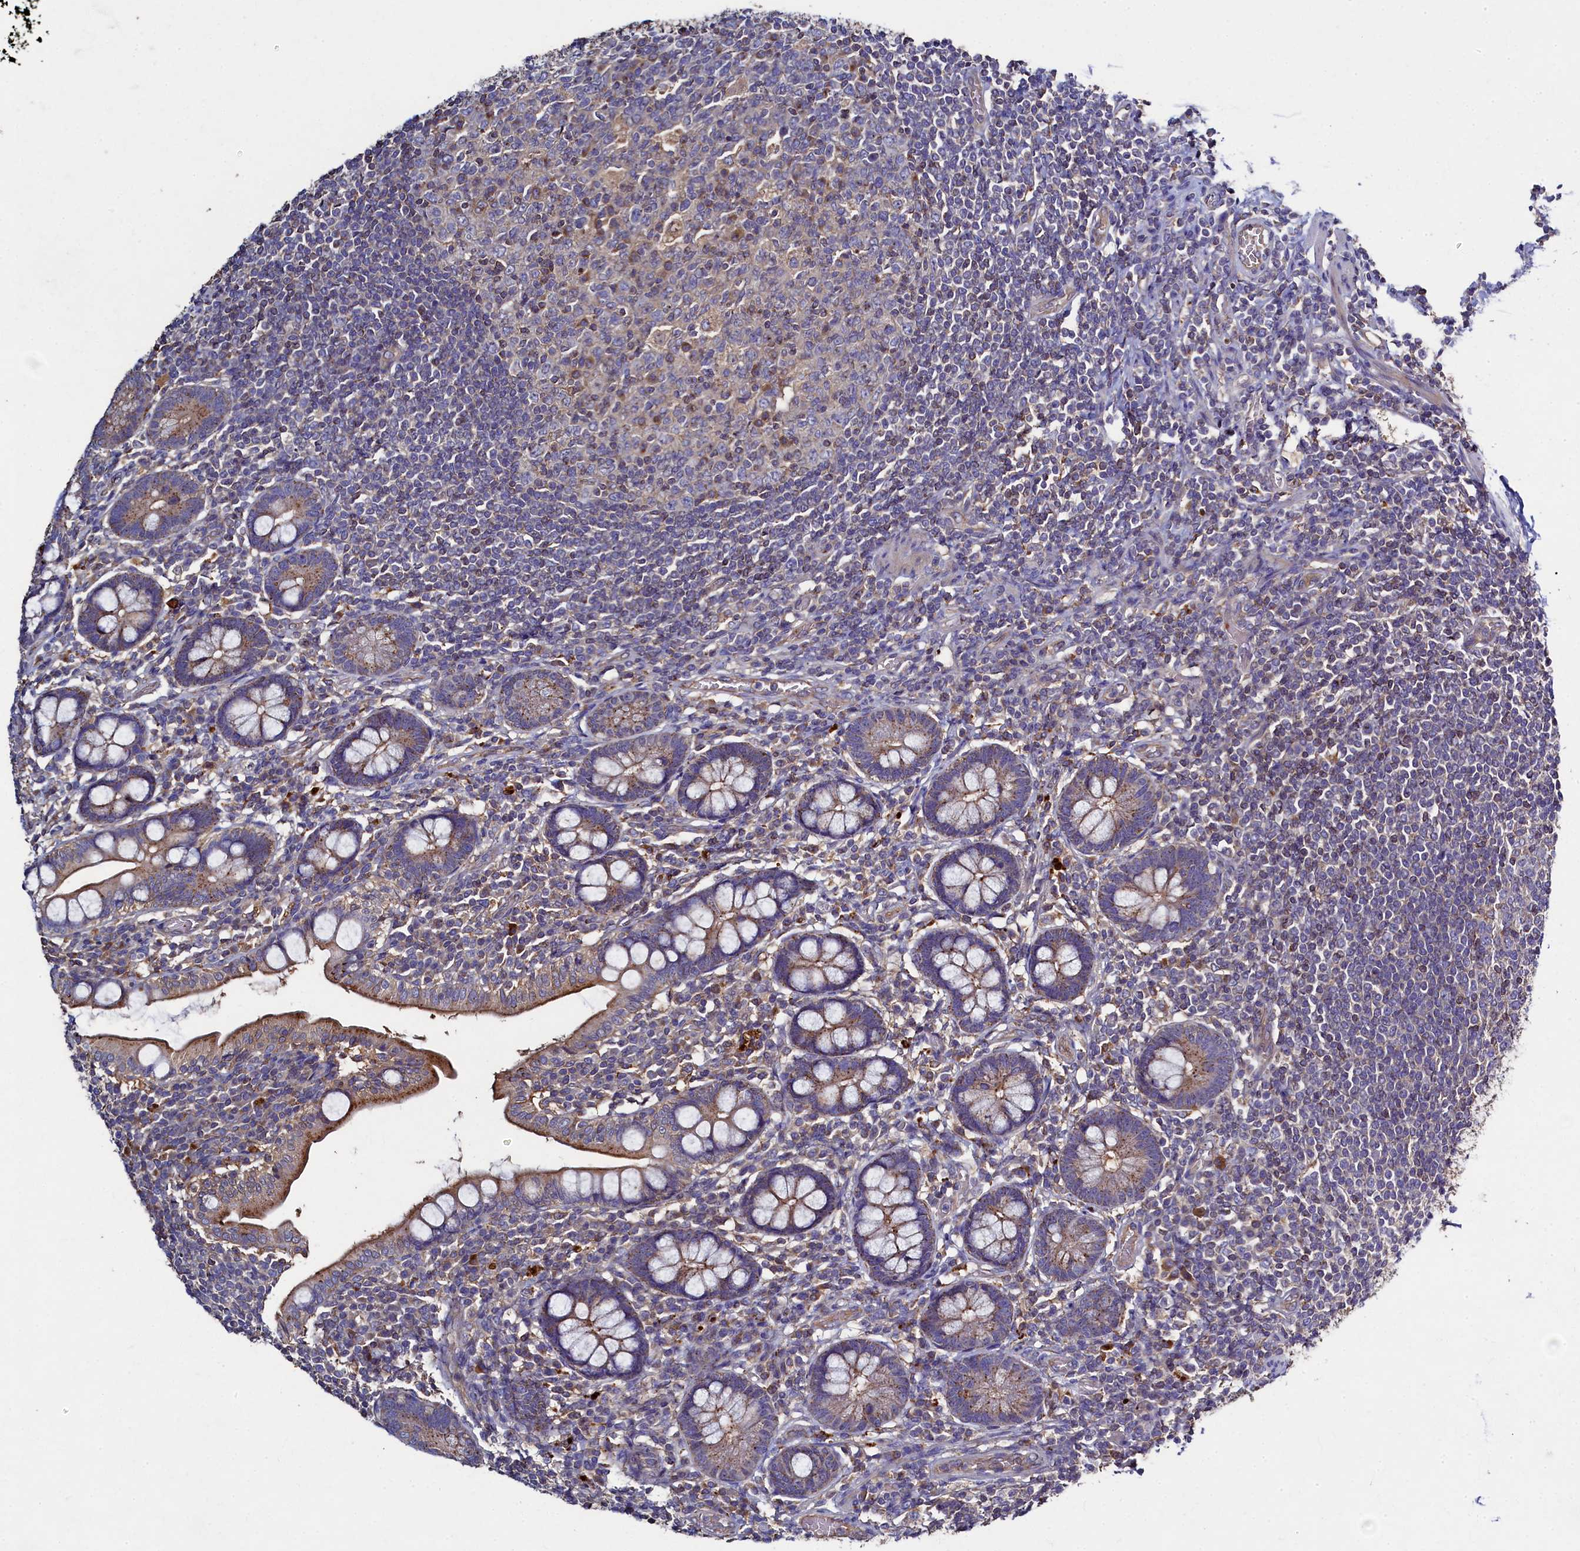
{"staining": {"intensity": "strong", "quantity": "25%-75%", "location": "cytoplasmic/membranous"}, "tissue": "small intestine", "cell_type": "Glandular cells", "image_type": "normal", "snomed": [{"axis": "morphology", "description": "Normal tissue, NOS"}, {"axis": "topography", "description": "Small intestine"}], "caption": "Immunohistochemical staining of unremarkable human small intestine reveals 25%-75% levels of strong cytoplasmic/membranous protein staining in approximately 25%-75% of glandular cells.", "gene": "TK2", "patient": {"sex": "male", "age": 52}}